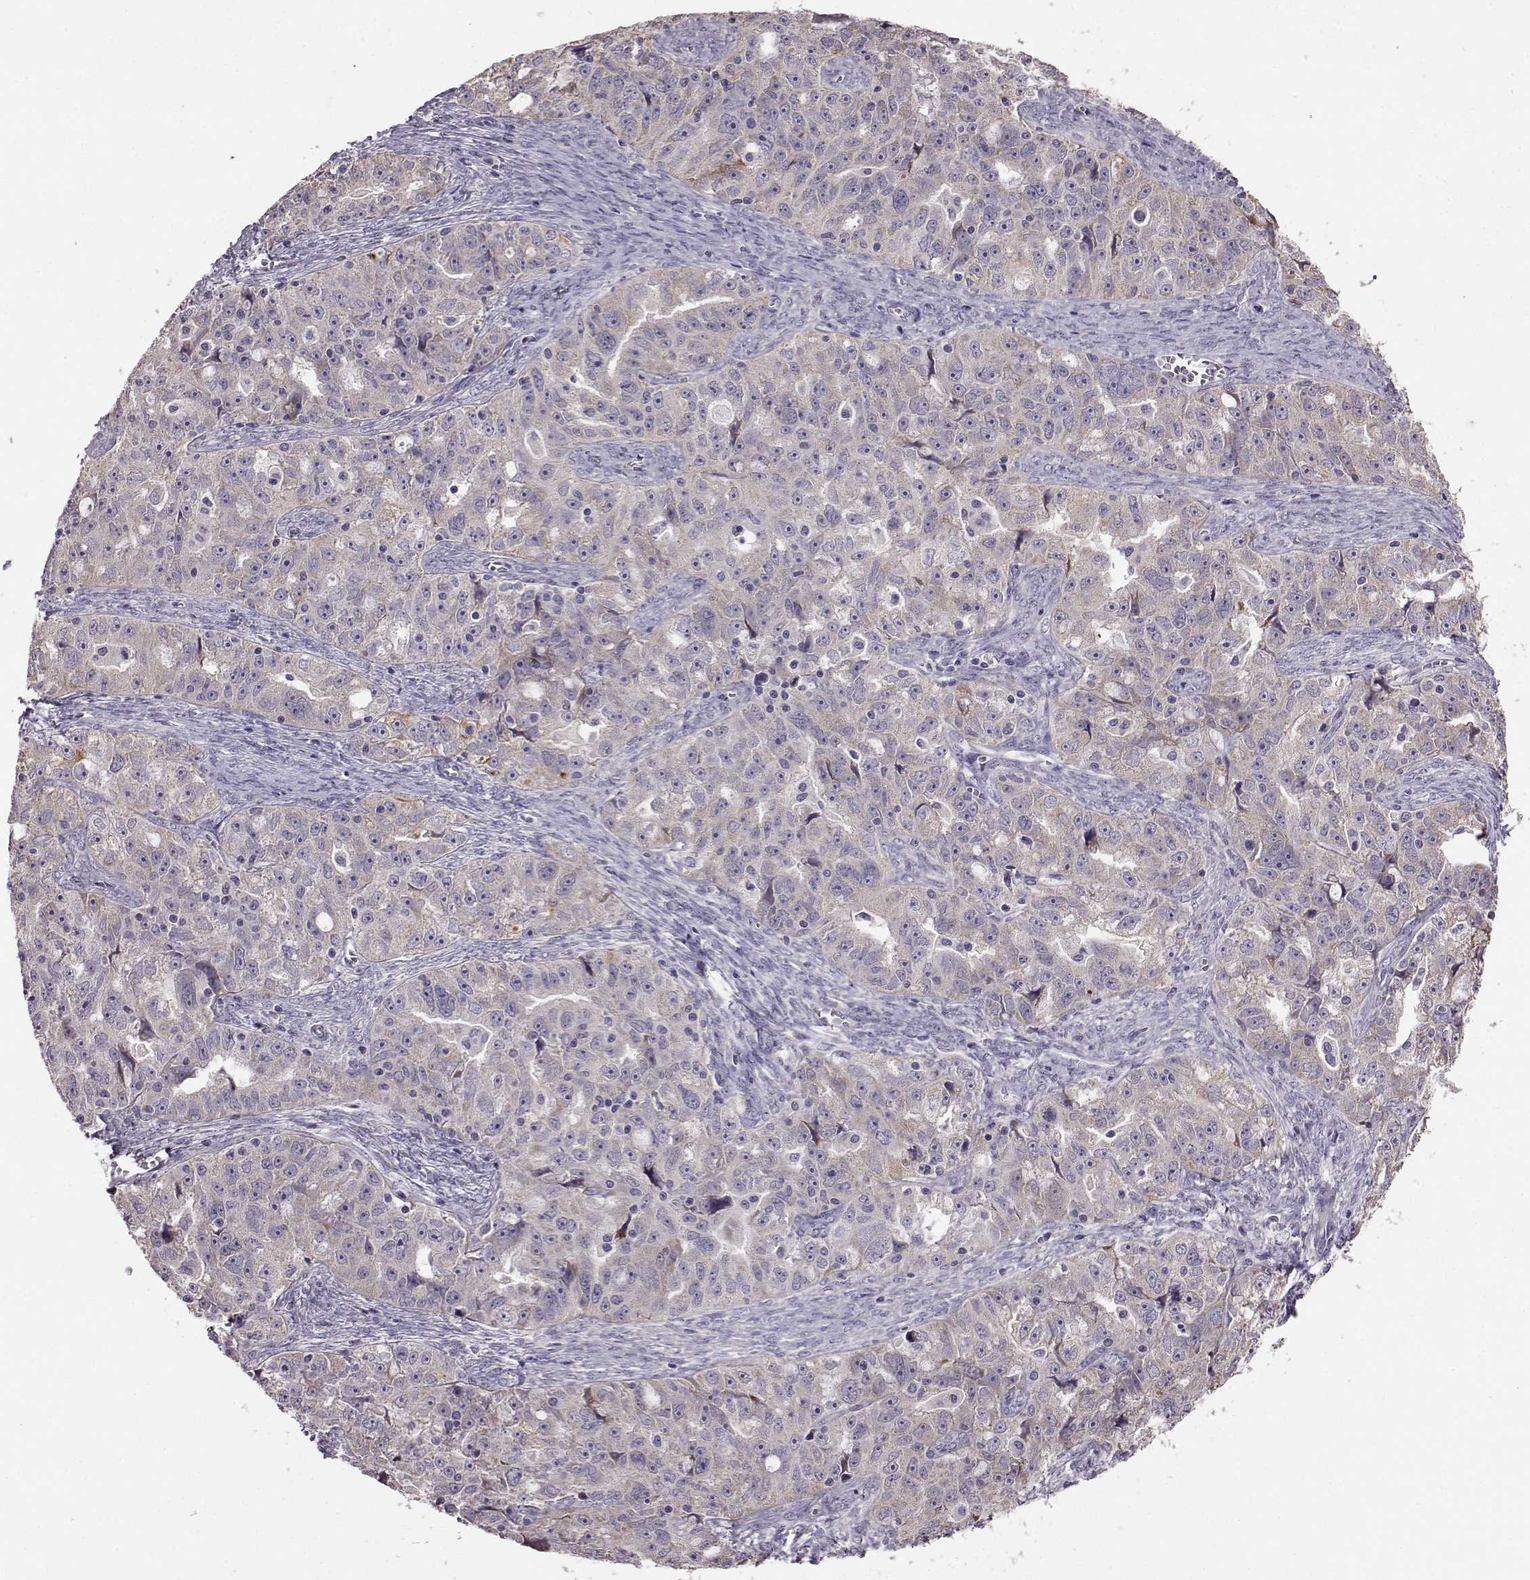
{"staining": {"intensity": "weak", "quantity": "<25%", "location": "cytoplasmic/membranous"}, "tissue": "ovarian cancer", "cell_type": "Tumor cells", "image_type": "cancer", "snomed": [{"axis": "morphology", "description": "Cystadenocarcinoma, serous, NOS"}, {"axis": "topography", "description": "Ovary"}], "caption": "This photomicrograph is of ovarian cancer stained with immunohistochemistry (IHC) to label a protein in brown with the nuclei are counter-stained blue. There is no staining in tumor cells.", "gene": "ADGRG2", "patient": {"sex": "female", "age": 51}}